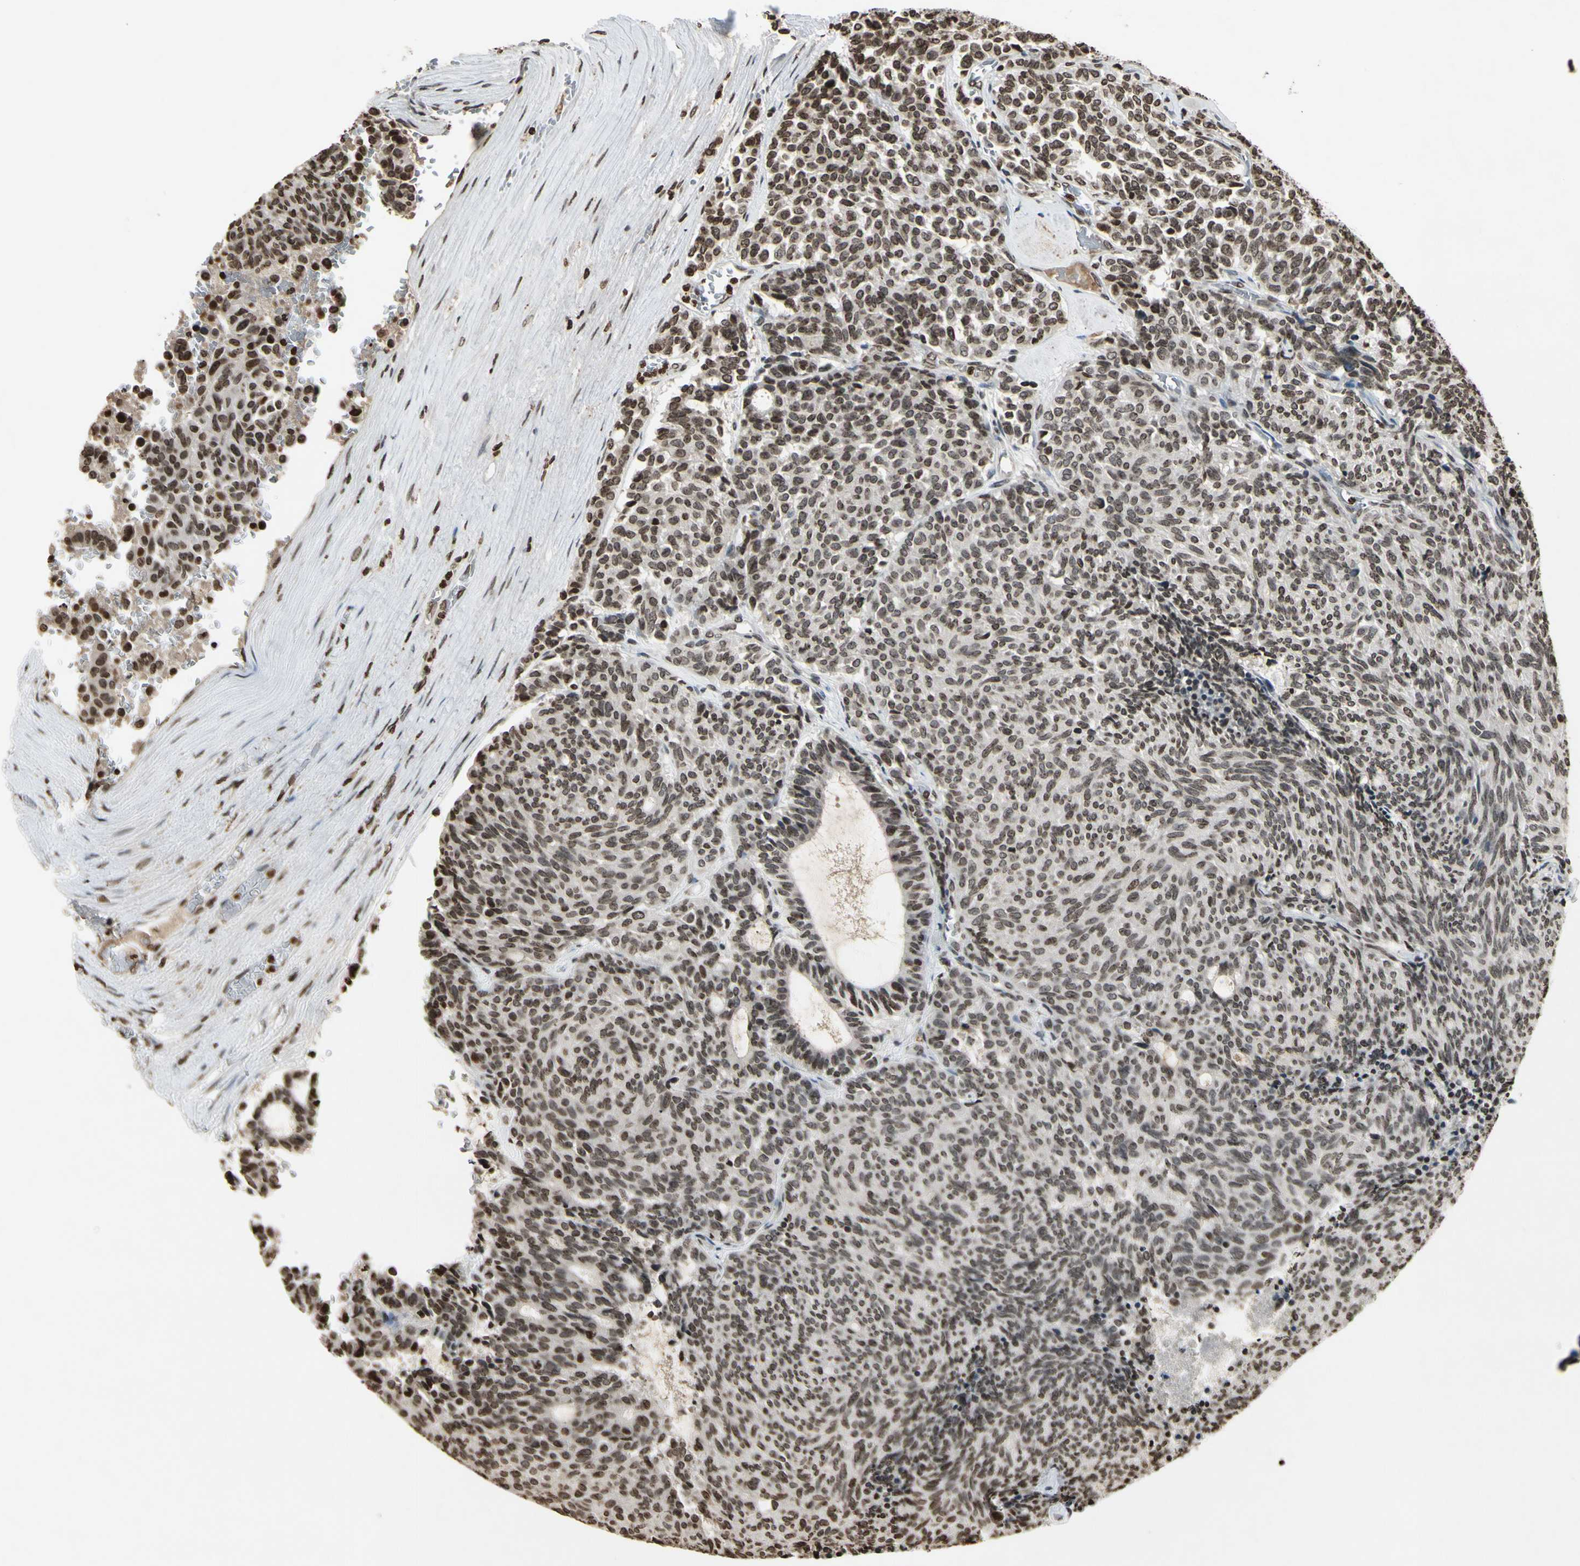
{"staining": {"intensity": "moderate", "quantity": "25%-75%", "location": "nuclear"}, "tissue": "carcinoid", "cell_type": "Tumor cells", "image_type": "cancer", "snomed": [{"axis": "morphology", "description": "Carcinoid, malignant, NOS"}, {"axis": "topography", "description": "Pancreas"}], "caption": "Immunohistochemical staining of carcinoid reveals medium levels of moderate nuclear protein expression in about 25%-75% of tumor cells.", "gene": "RORA", "patient": {"sex": "female", "age": 54}}